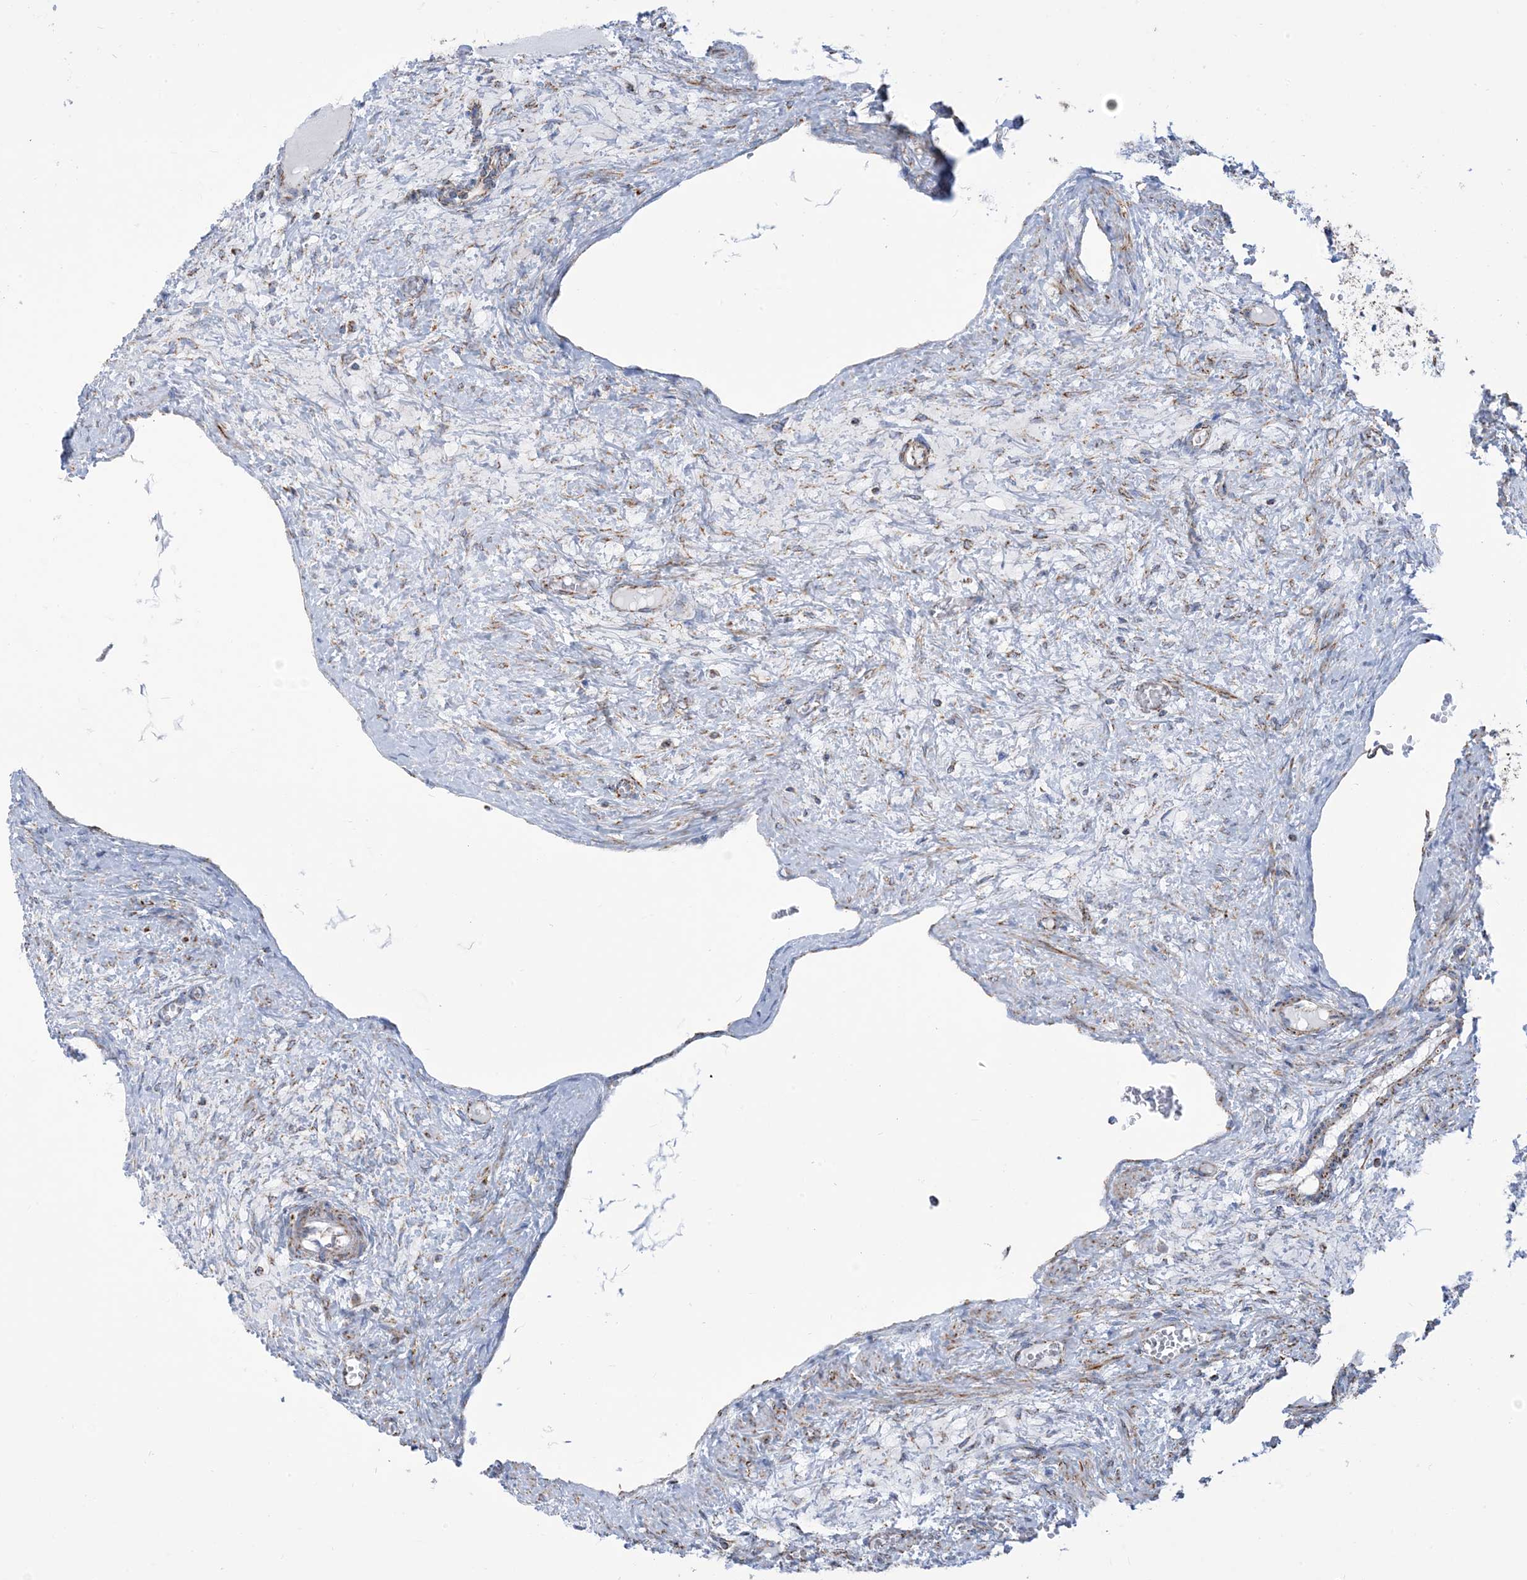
{"staining": {"intensity": "weak", "quantity": "<25%", "location": "cytoplasmic/membranous"}, "tissue": "ovary", "cell_type": "Ovarian stroma cells", "image_type": "normal", "snomed": [{"axis": "morphology", "description": "Normal tissue, NOS"}, {"axis": "topography", "description": "Ovary"}], "caption": "Immunohistochemistry (IHC) histopathology image of unremarkable ovary: human ovary stained with DAB exhibits no significant protein staining in ovarian stroma cells. (Stains: DAB immunohistochemistry (IHC) with hematoxylin counter stain, Microscopy: brightfield microscopy at high magnification).", "gene": "SAMM50", "patient": {"sex": "female", "age": 27}}